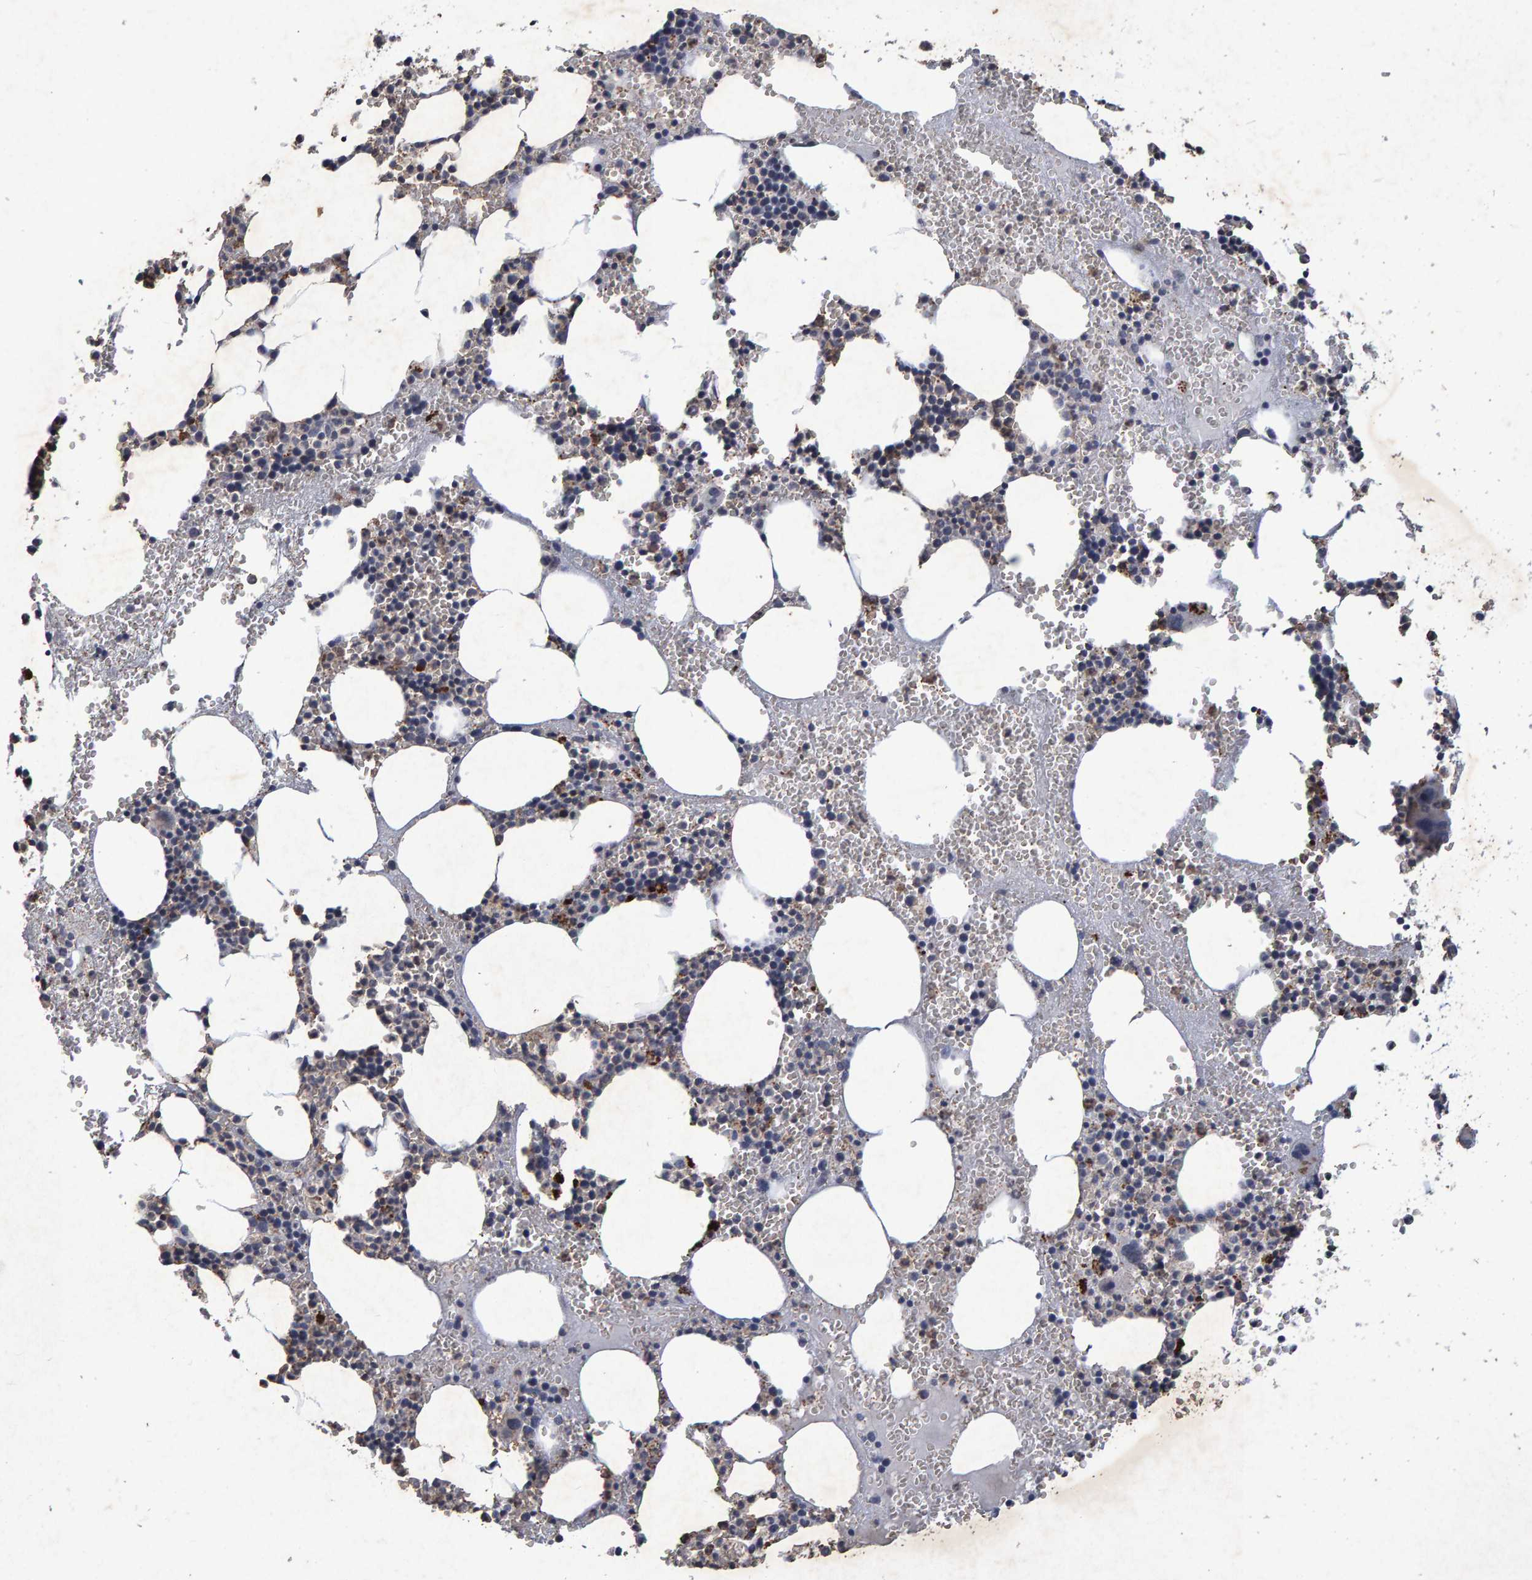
{"staining": {"intensity": "moderate", "quantity": "<25%", "location": "cytoplasmic/membranous"}, "tissue": "bone marrow", "cell_type": "Hematopoietic cells", "image_type": "normal", "snomed": [{"axis": "morphology", "description": "Normal tissue, NOS"}, {"axis": "morphology", "description": "Inflammation, NOS"}, {"axis": "topography", "description": "Bone marrow"}], "caption": "Brown immunohistochemical staining in unremarkable bone marrow shows moderate cytoplasmic/membranous staining in about <25% of hematopoietic cells. The staining was performed using DAB, with brown indicating positive protein expression. Nuclei are stained blue with hematoxylin.", "gene": "GALC", "patient": {"sex": "female", "age": 67}}